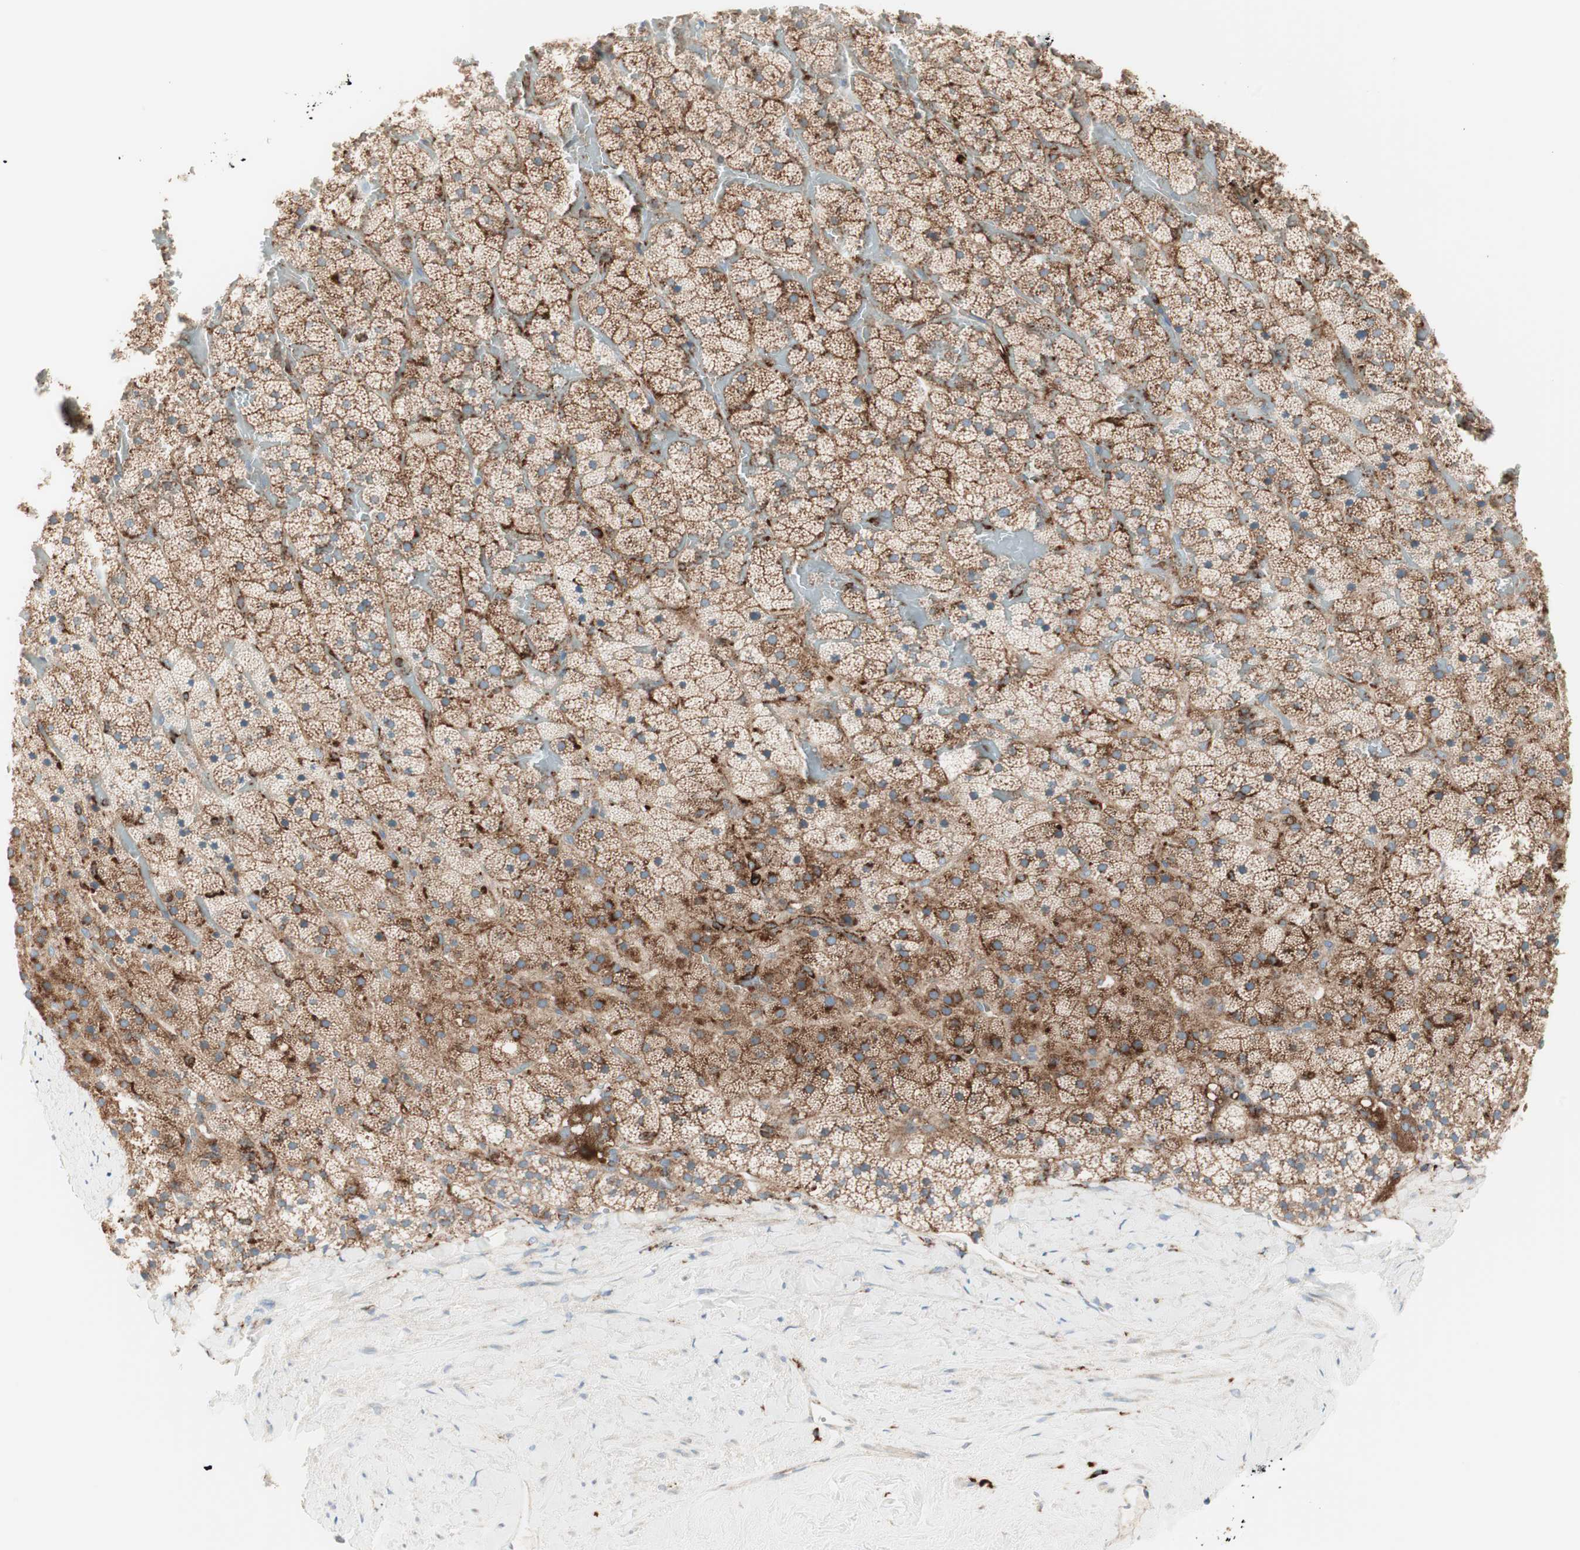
{"staining": {"intensity": "moderate", "quantity": ">75%", "location": "cytoplasmic/membranous"}, "tissue": "adrenal gland", "cell_type": "Glandular cells", "image_type": "normal", "snomed": [{"axis": "morphology", "description": "Normal tissue, NOS"}, {"axis": "topography", "description": "Adrenal gland"}], "caption": "The image demonstrates staining of unremarkable adrenal gland, revealing moderate cytoplasmic/membranous protein expression (brown color) within glandular cells.", "gene": "ATP6V1G1", "patient": {"sex": "male", "age": 35}}